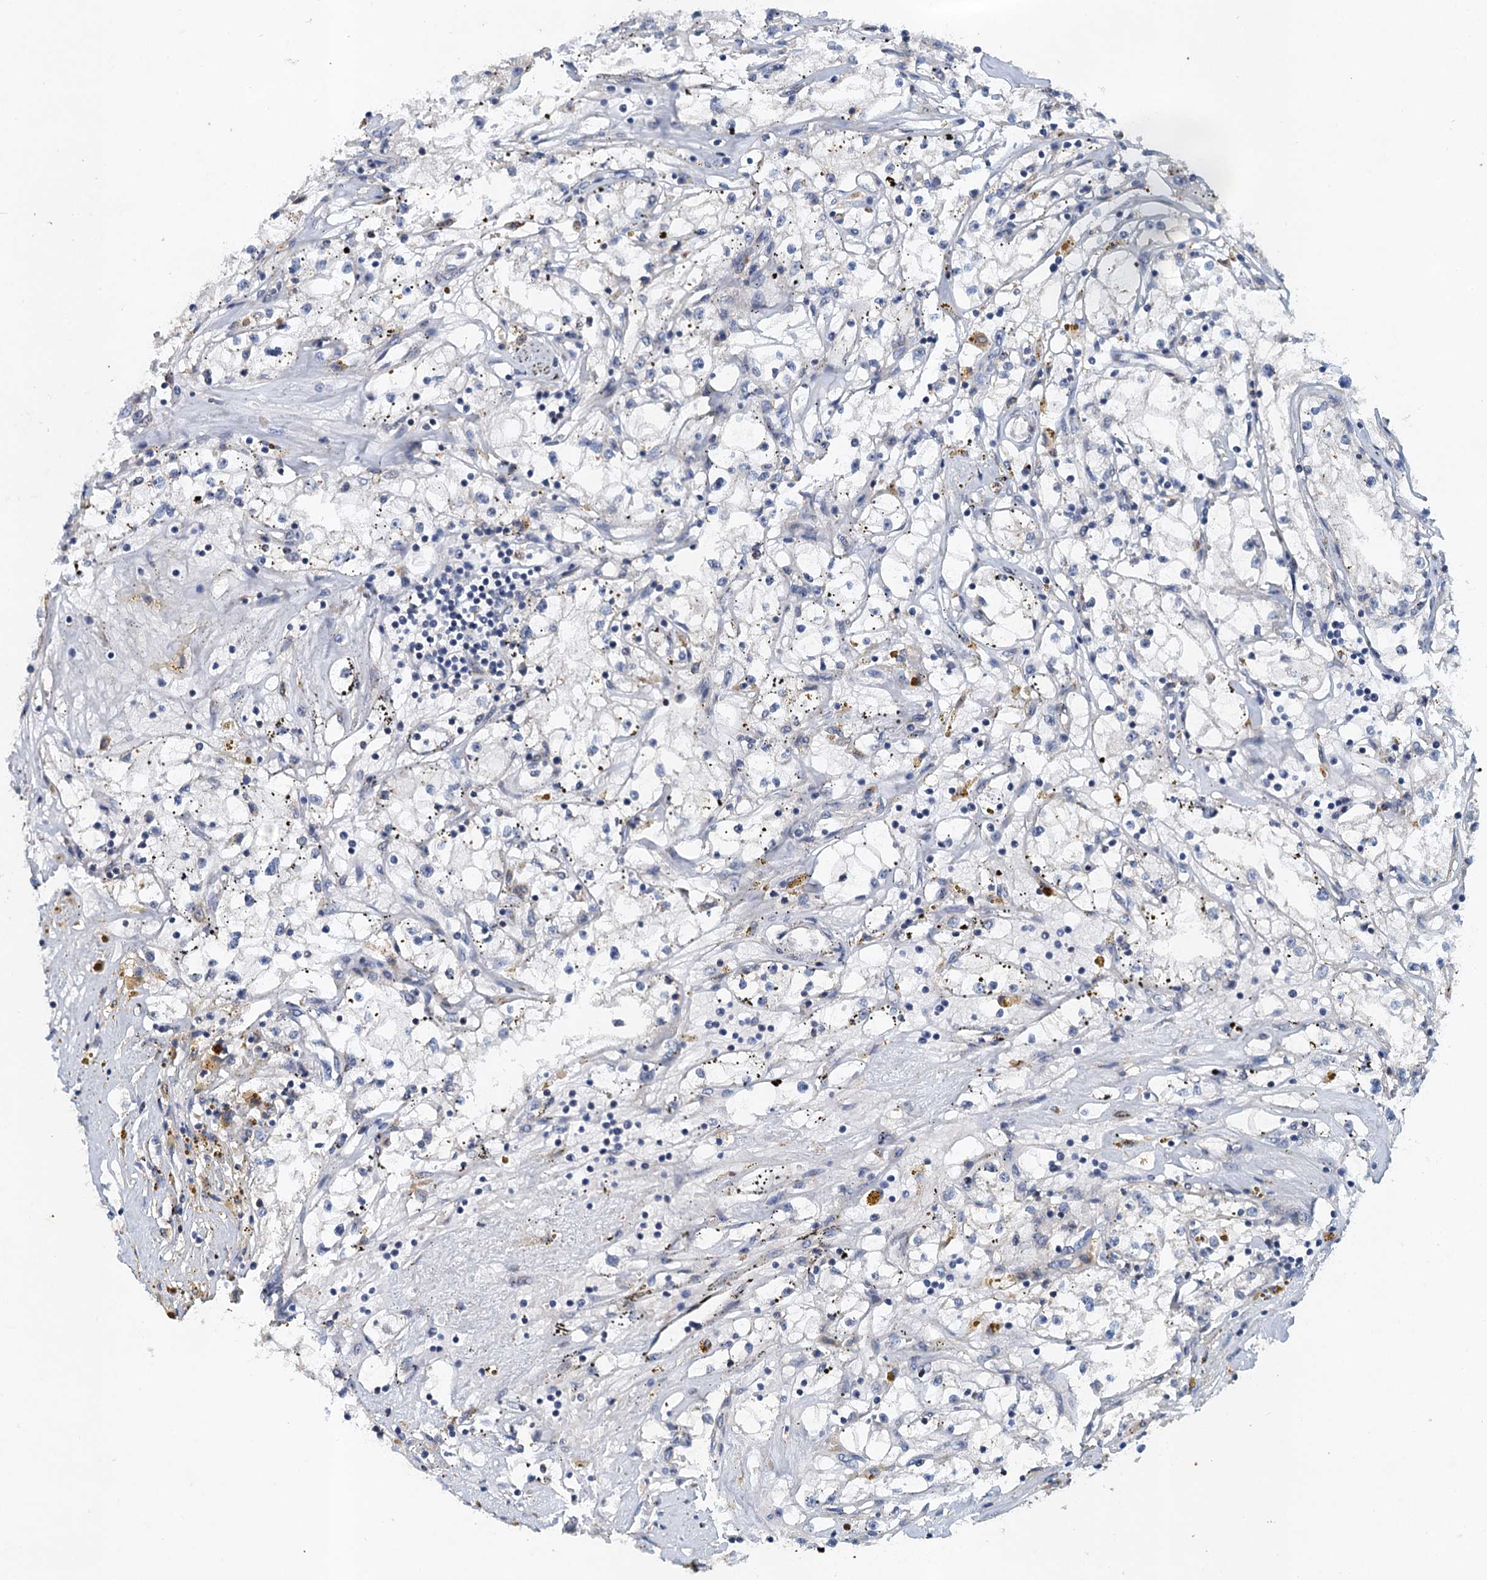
{"staining": {"intensity": "negative", "quantity": "none", "location": "none"}, "tissue": "renal cancer", "cell_type": "Tumor cells", "image_type": "cancer", "snomed": [{"axis": "morphology", "description": "Adenocarcinoma, NOS"}, {"axis": "topography", "description": "Kidney"}], "caption": "Tumor cells show no significant expression in renal cancer (adenocarcinoma).", "gene": "NBEA", "patient": {"sex": "male", "age": 56}}